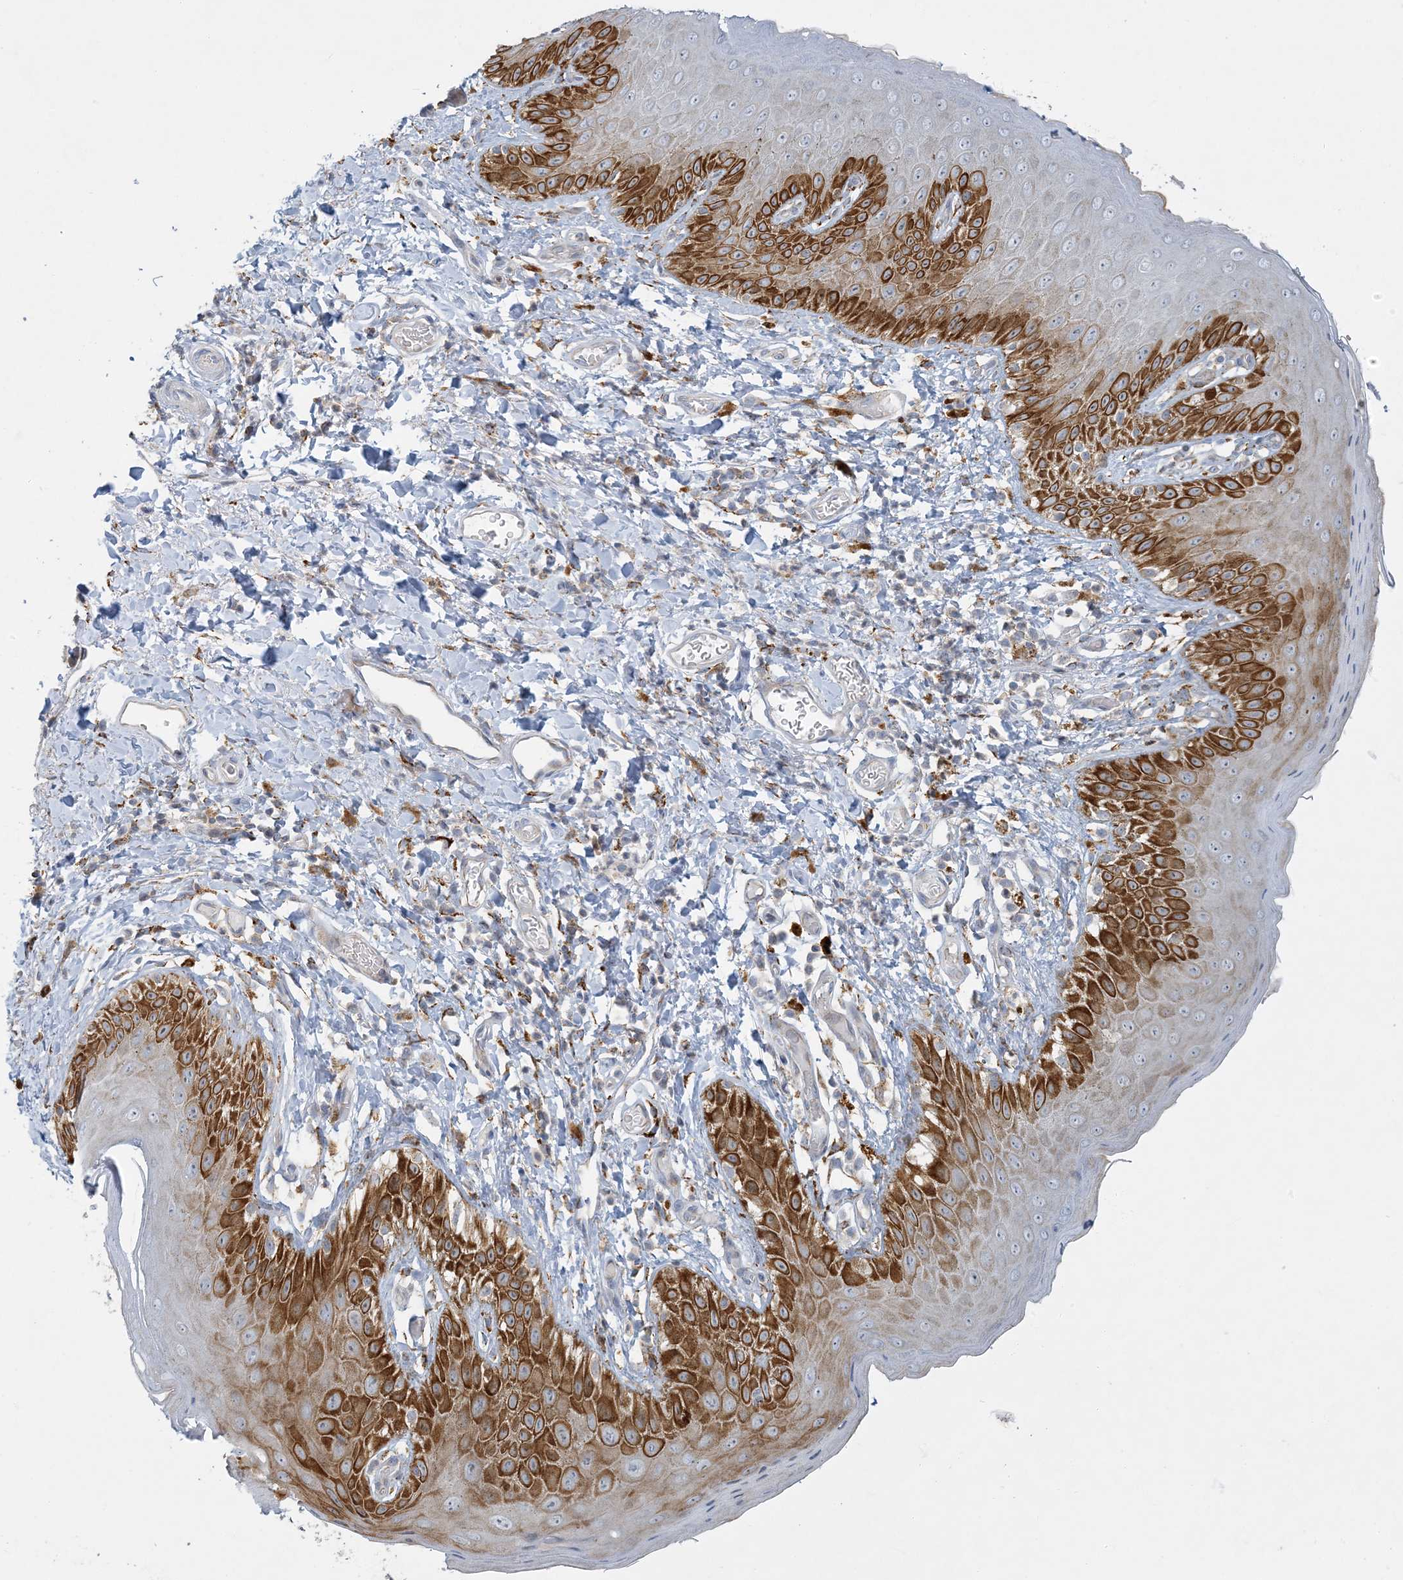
{"staining": {"intensity": "strong", "quantity": "25%-75%", "location": "cytoplasmic/membranous"}, "tissue": "skin", "cell_type": "Epidermal cells", "image_type": "normal", "snomed": [{"axis": "morphology", "description": "Normal tissue, NOS"}, {"axis": "topography", "description": "Anal"}], "caption": "Strong cytoplasmic/membranous positivity is present in about 25%-75% of epidermal cells in normal skin.", "gene": "LTN1", "patient": {"sex": "male", "age": 44}}